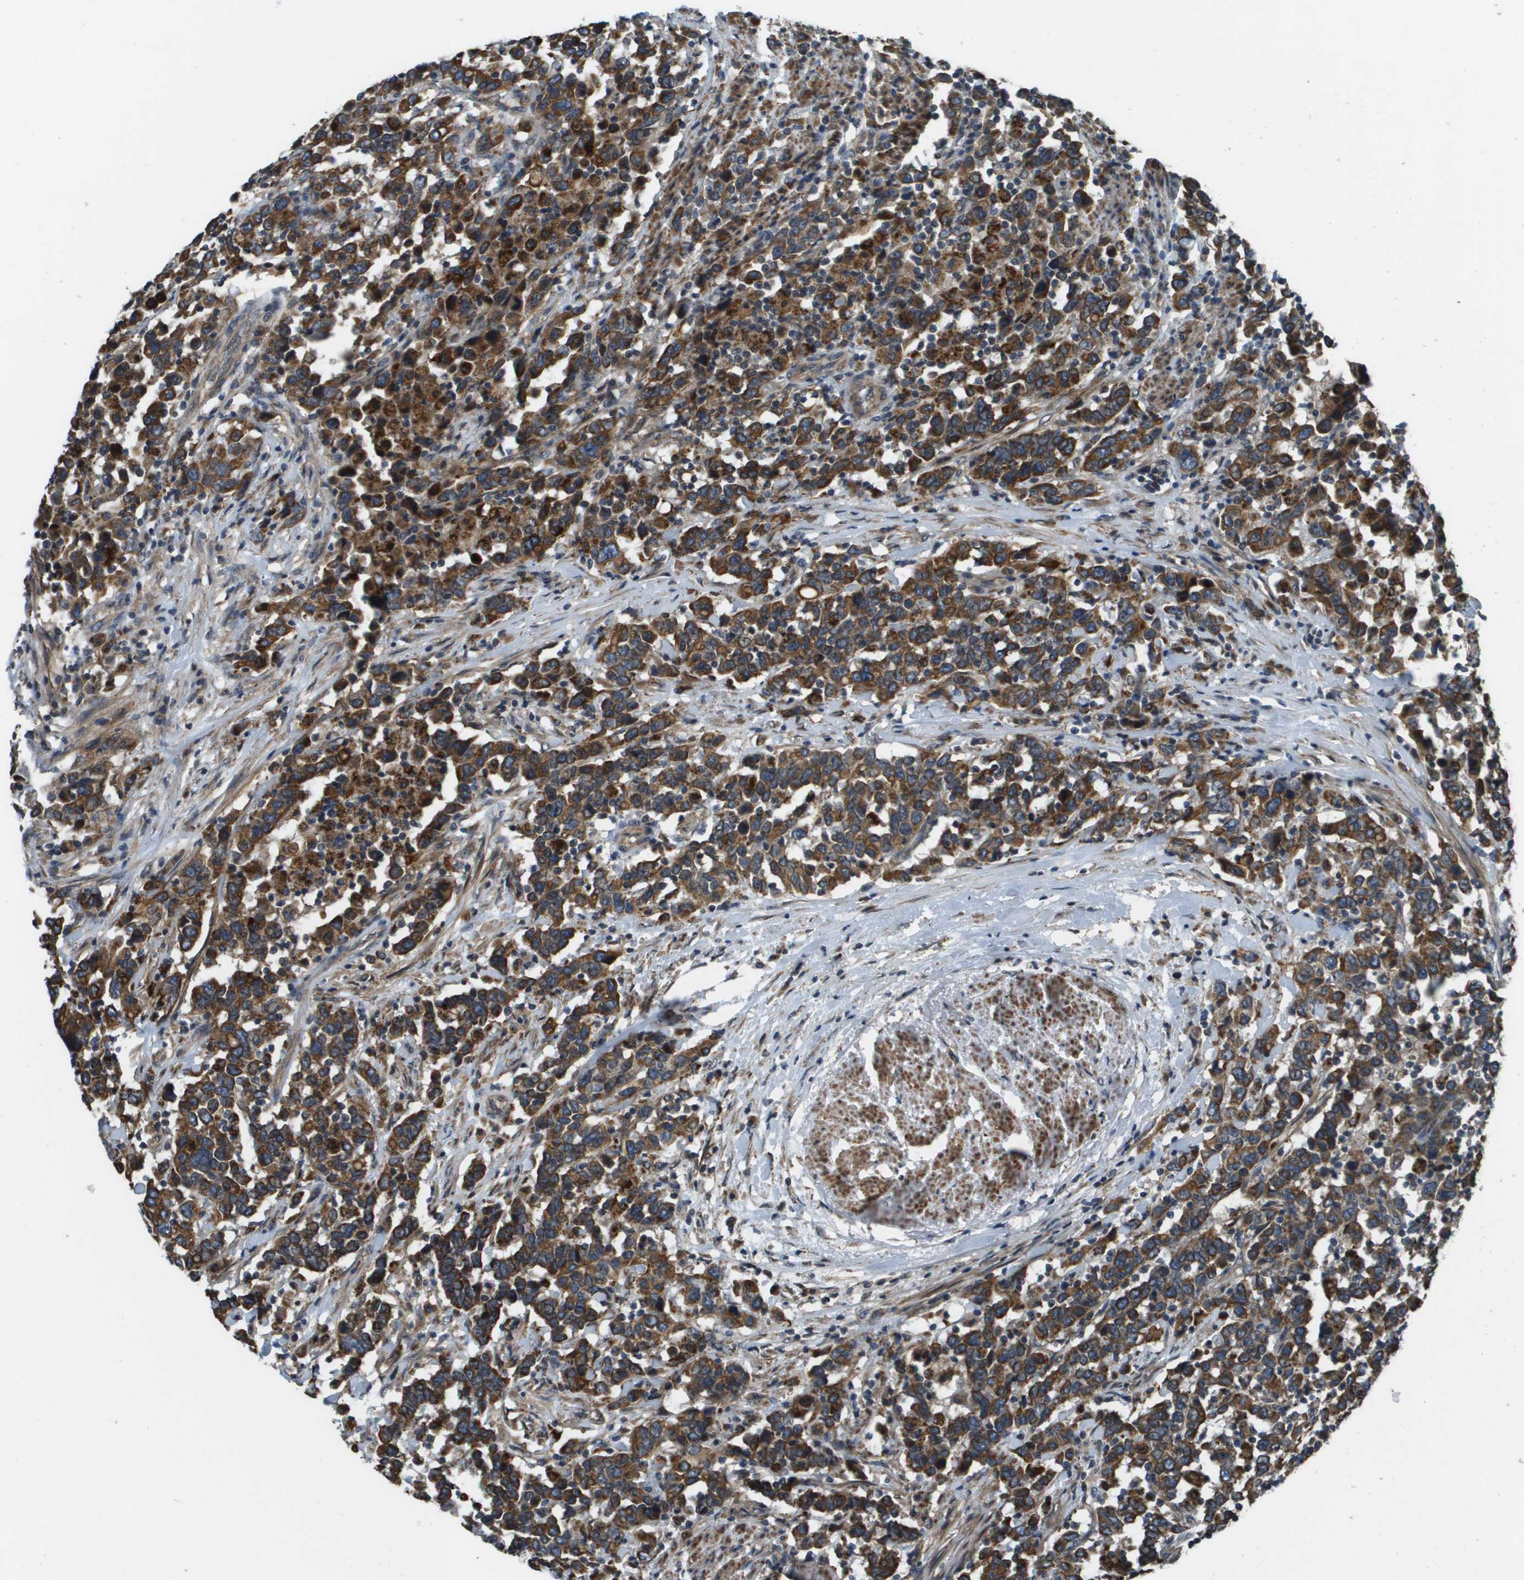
{"staining": {"intensity": "strong", "quantity": ">75%", "location": "cytoplasmic/membranous"}, "tissue": "urothelial cancer", "cell_type": "Tumor cells", "image_type": "cancer", "snomed": [{"axis": "morphology", "description": "Urothelial carcinoma, High grade"}, {"axis": "topography", "description": "Urinary bladder"}], "caption": "Immunohistochemistry micrograph of neoplastic tissue: urothelial carcinoma (high-grade) stained using IHC exhibits high levels of strong protein expression localized specifically in the cytoplasmic/membranous of tumor cells, appearing as a cytoplasmic/membranous brown color.", "gene": "CDKN2C", "patient": {"sex": "male", "age": 61}}